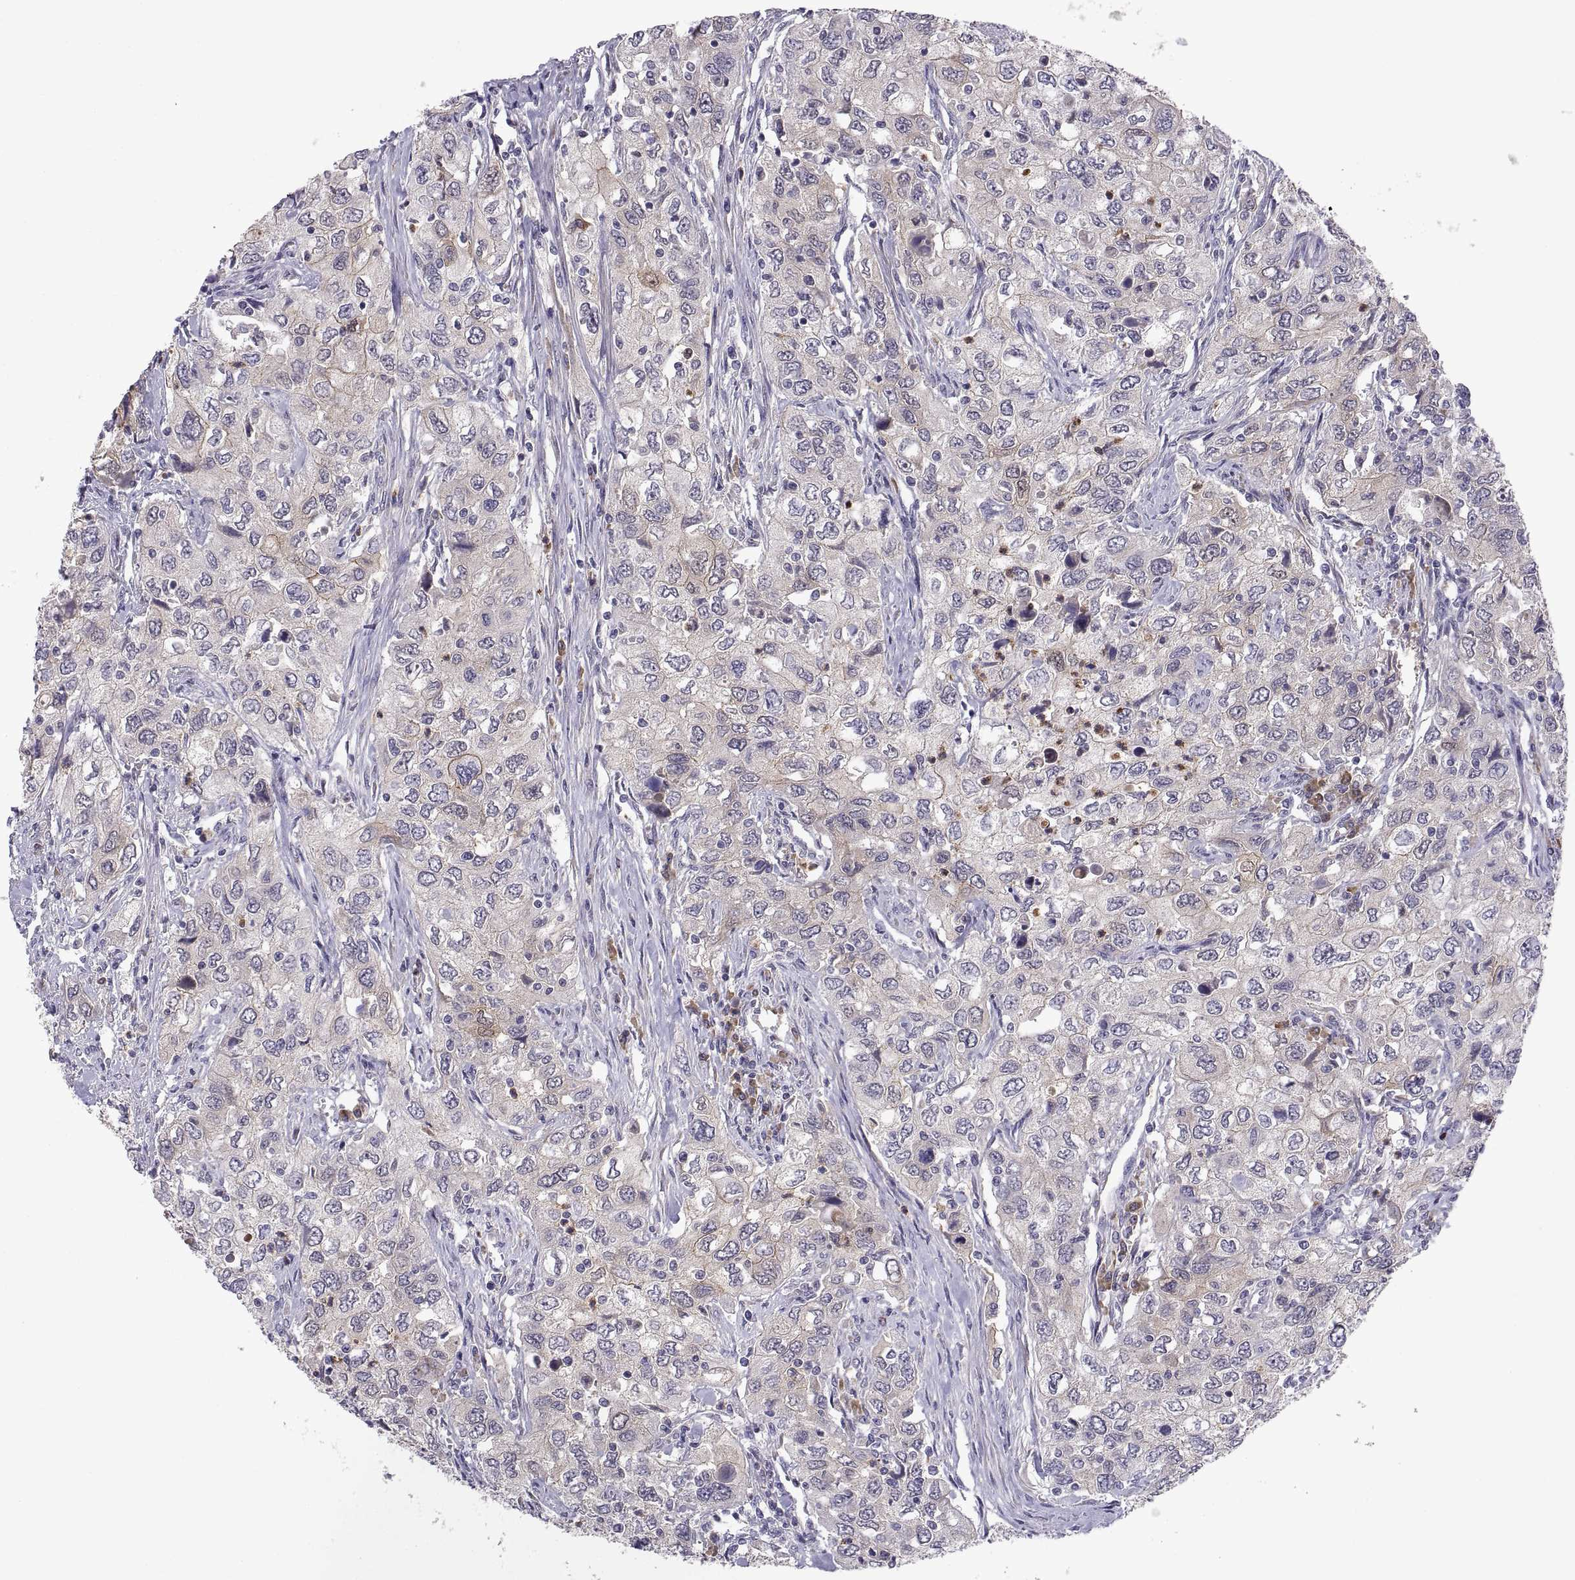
{"staining": {"intensity": "weak", "quantity": "25%-75%", "location": "cytoplasmic/membranous"}, "tissue": "urothelial cancer", "cell_type": "Tumor cells", "image_type": "cancer", "snomed": [{"axis": "morphology", "description": "Urothelial carcinoma, High grade"}, {"axis": "topography", "description": "Urinary bladder"}], "caption": "Immunohistochemical staining of human urothelial cancer shows weak cytoplasmic/membranous protein expression in approximately 25%-75% of tumor cells.", "gene": "PKP1", "patient": {"sex": "male", "age": 76}}